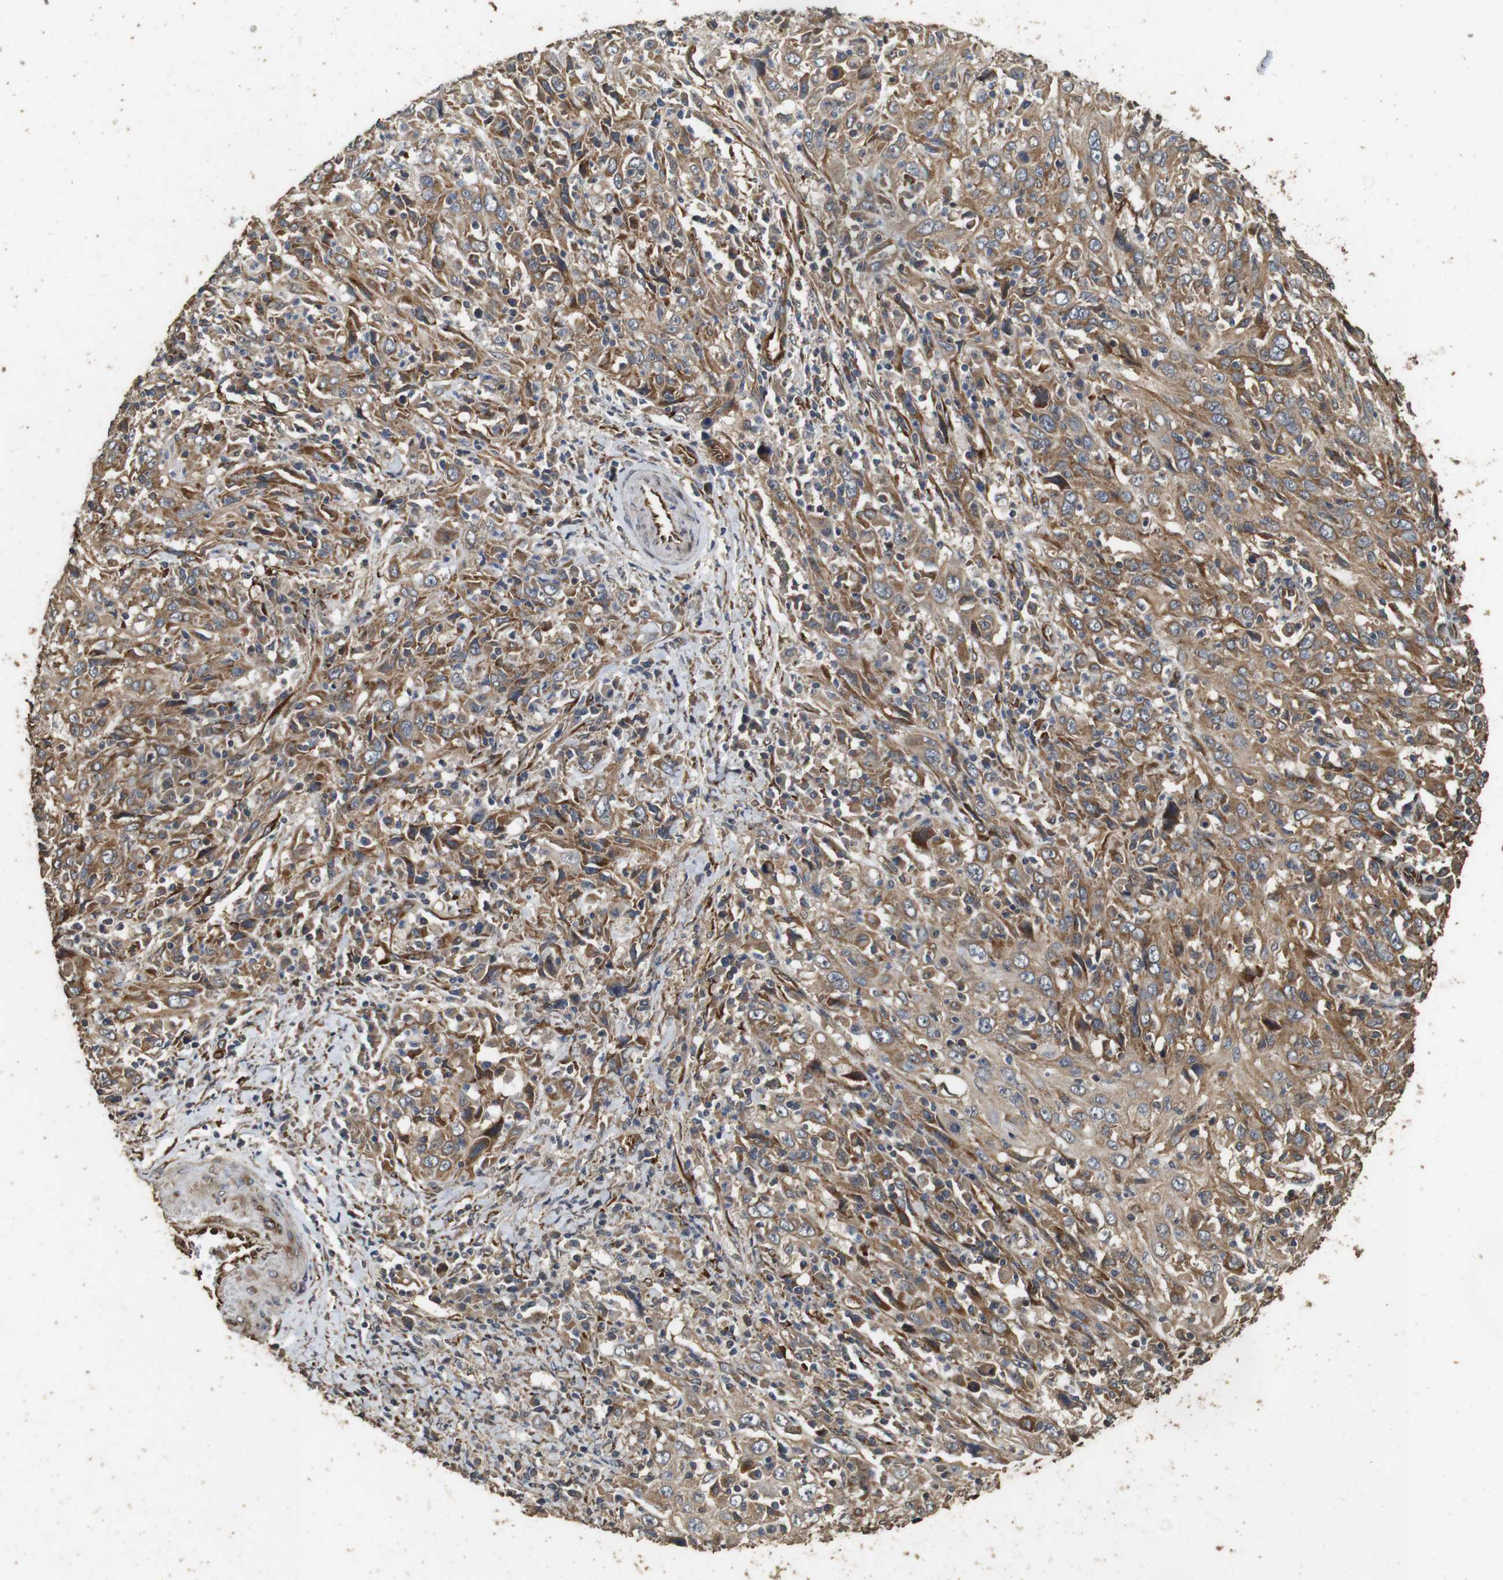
{"staining": {"intensity": "moderate", "quantity": ">75%", "location": "cytoplasmic/membranous"}, "tissue": "cervical cancer", "cell_type": "Tumor cells", "image_type": "cancer", "snomed": [{"axis": "morphology", "description": "Squamous cell carcinoma, NOS"}, {"axis": "topography", "description": "Cervix"}], "caption": "Cervical squamous cell carcinoma was stained to show a protein in brown. There is medium levels of moderate cytoplasmic/membranous expression in about >75% of tumor cells.", "gene": "CNPY4", "patient": {"sex": "female", "age": 46}}